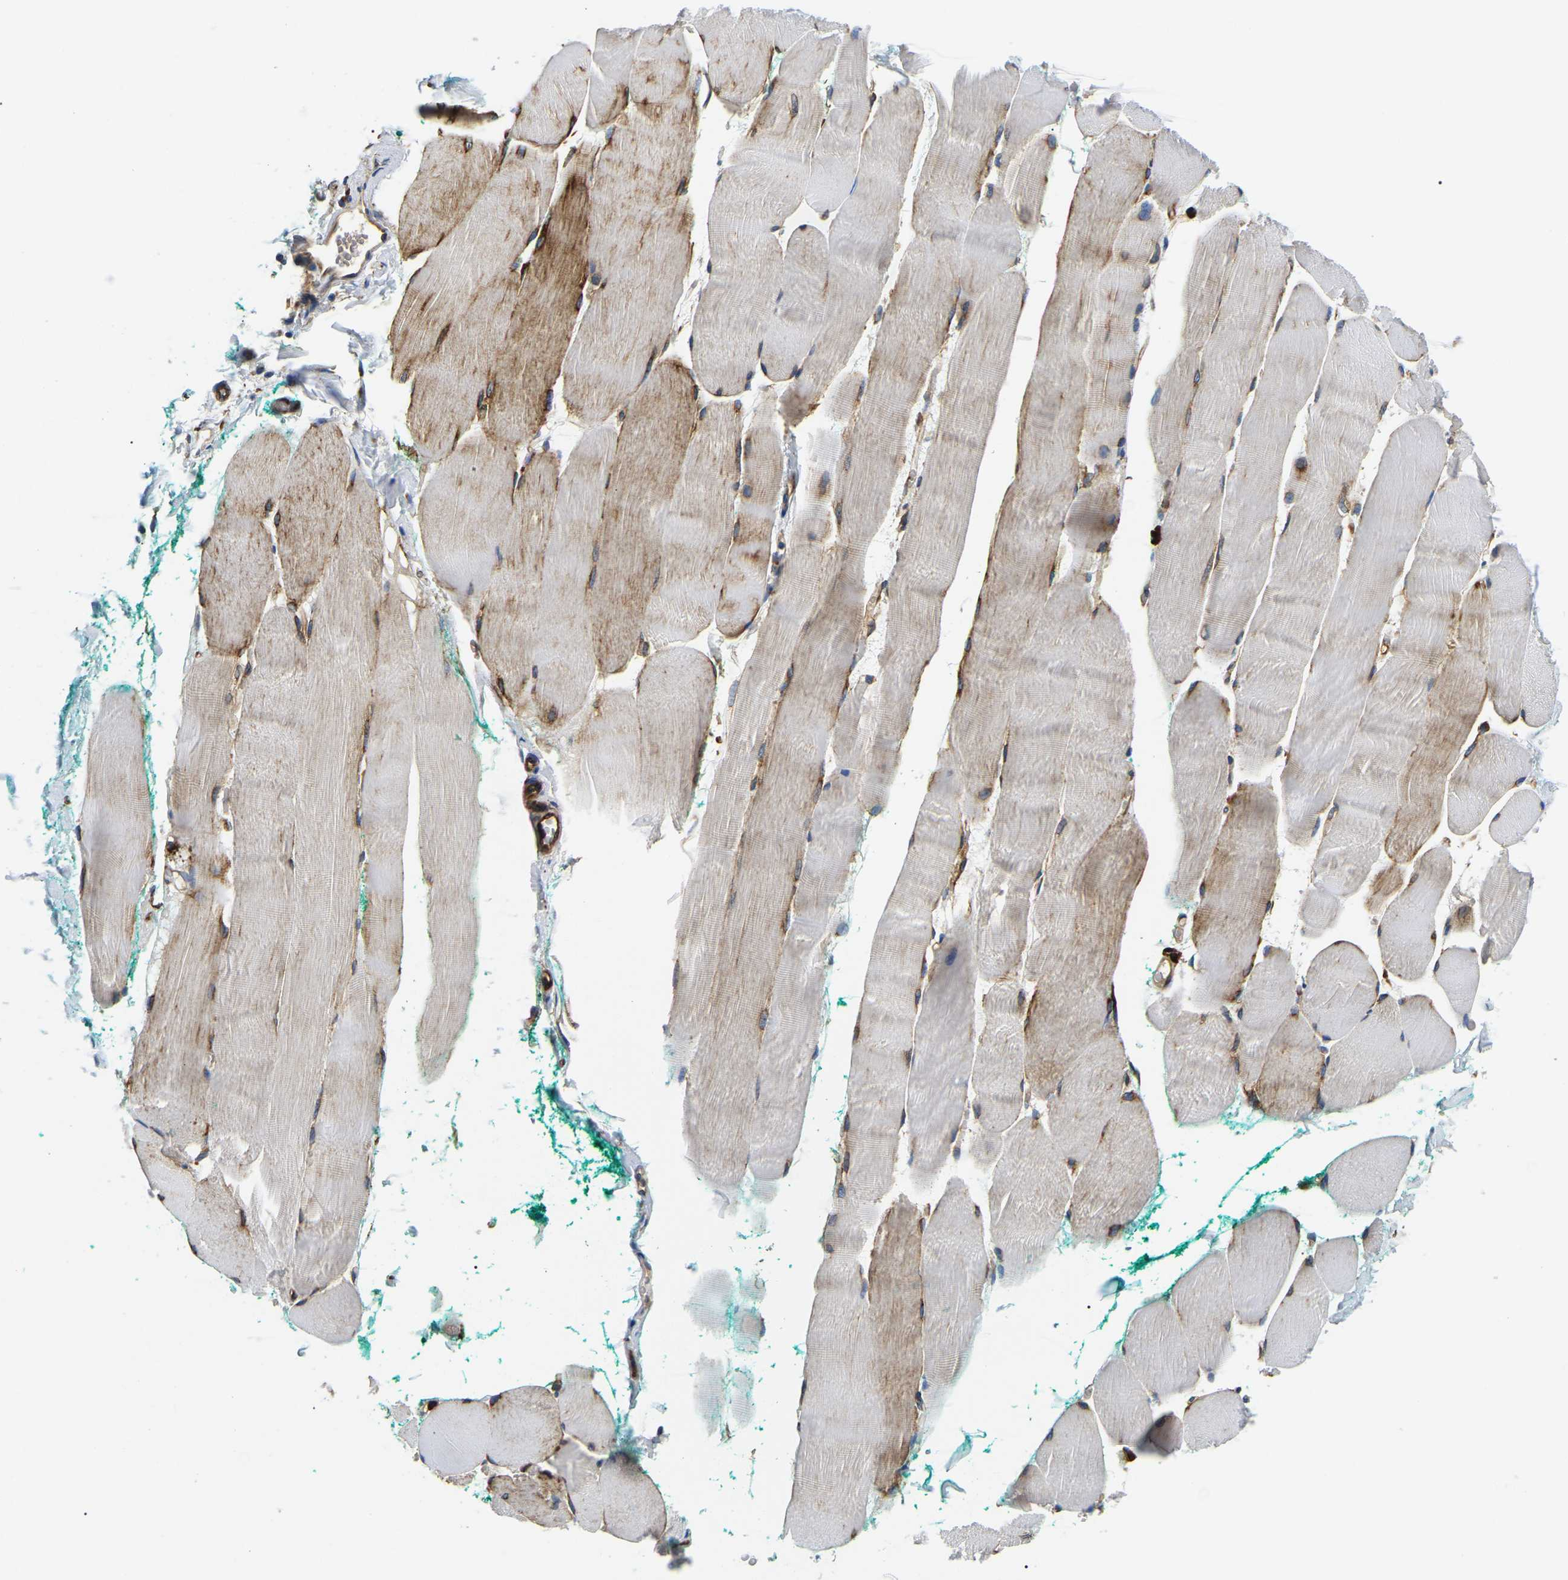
{"staining": {"intensity": "moderate", "quantity": "<25%", "location": "cytoplasmic/membranous"}, "tissue": "skeletal muscle", "cell_type": "Myocytes", "image_type": "normal", "snomed": [{"axis": "morphology", "description": "Normal tissue, NOS"}, {"axis": "morphology", "description": "Squamous cell carcinoma, NOS"}, {"axis": "topography", "description": "Skeletal muscle"}], "caption": "This is an image of immunohistochemistry (IHC) staining of benign skeletal muscle, which shows moderate expression in the cytoplasmic/membranous of myocytes.", "gene": "DUSP8", "patient": {"sex": "male", "age": 51}}